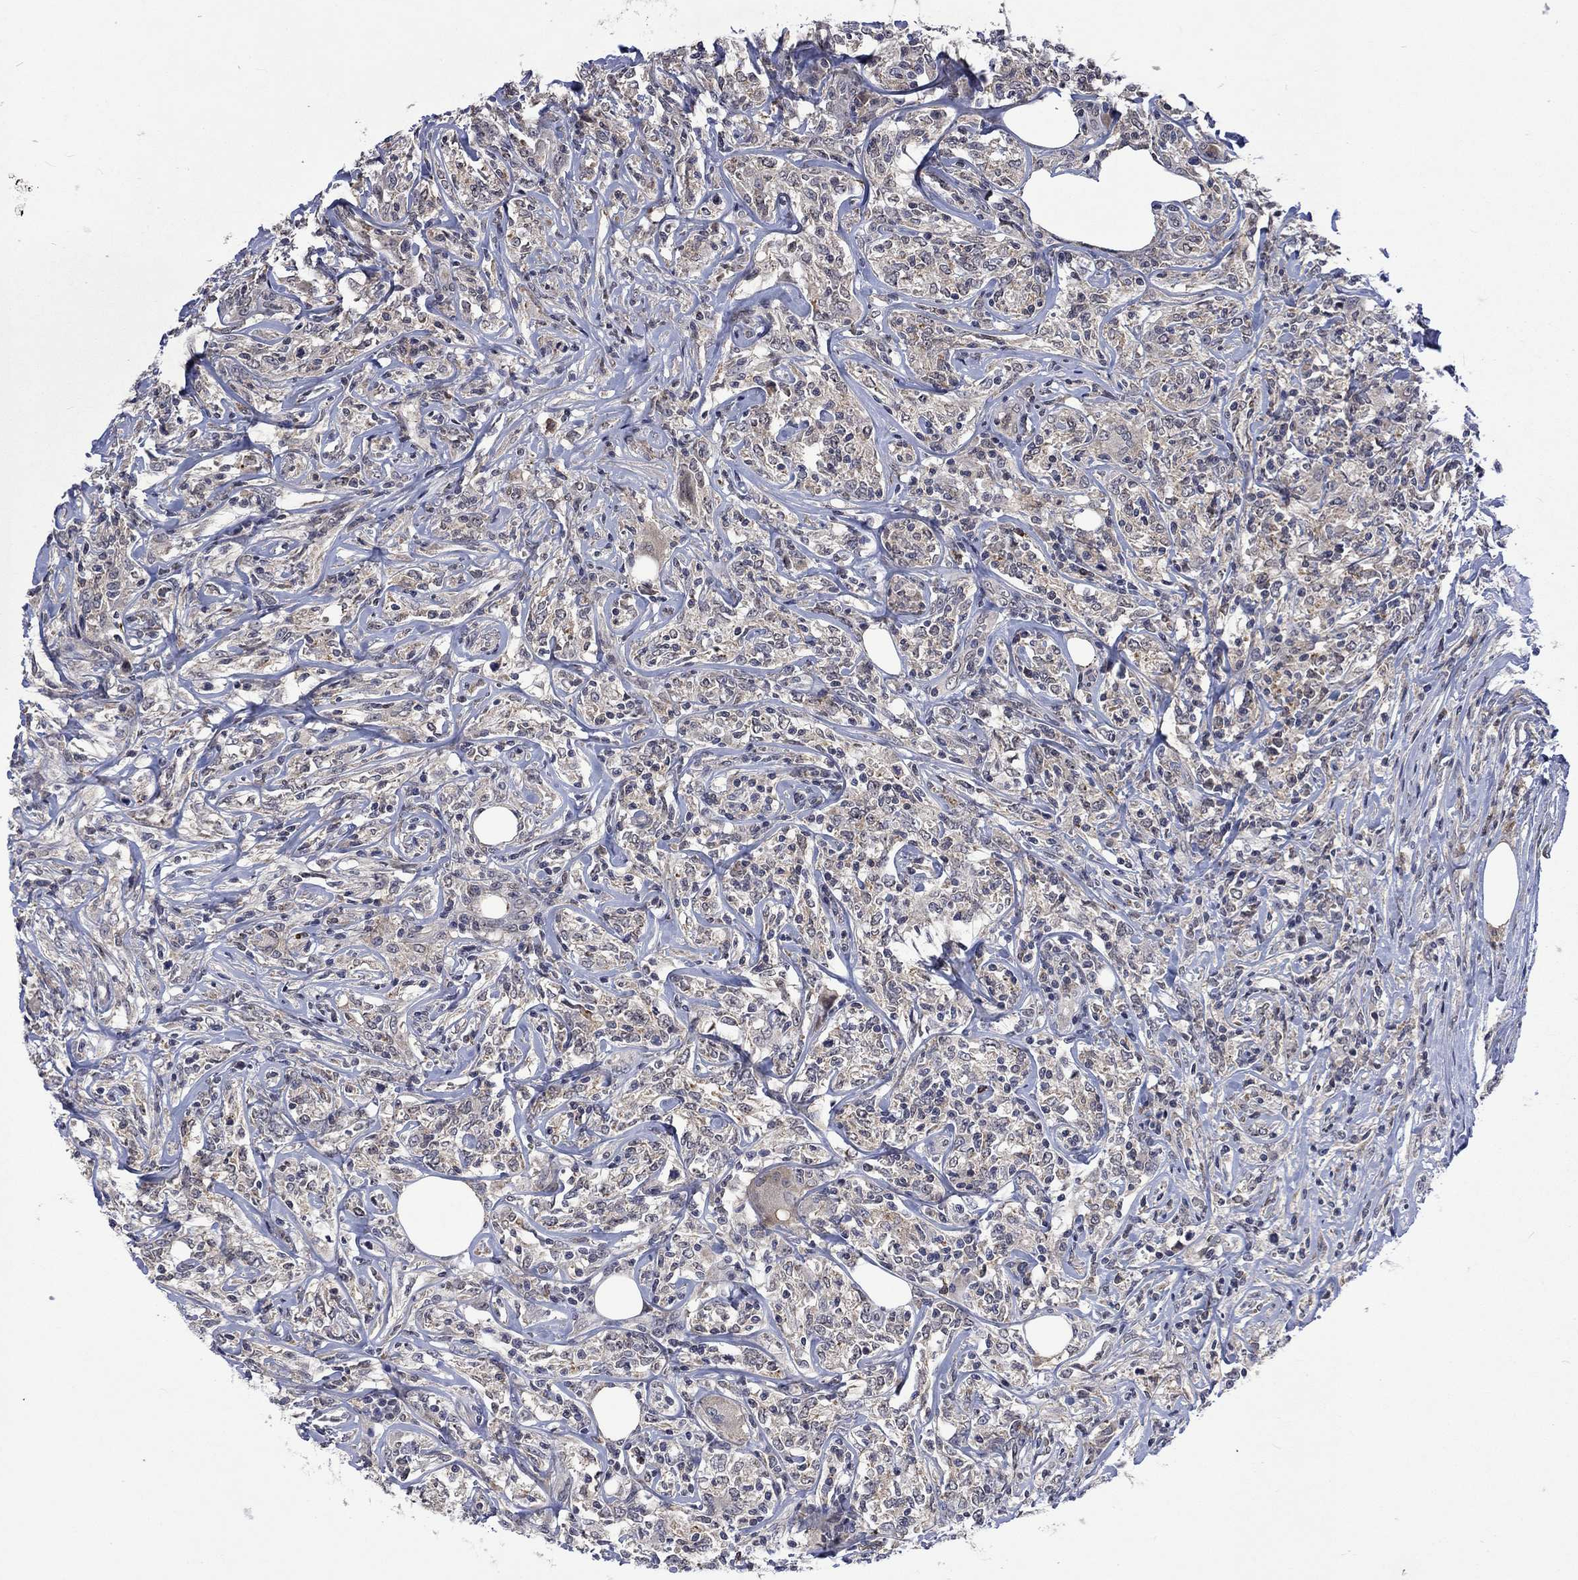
{"staining": {"intensity": "negative", "quantity": "none", "location": "none"}, "tissue": "lymphoma", "cell_type": "Tumor cells", "image_type": "cancer", "snomed": [{"axis": "morphology", "description": "Malignant lymphoma, non-Hodgkin's type, High grade"}, {"axis": "topography", "description": "Lymph node"}], "caption": "Immunohistochemical staining of human high-grade malignant lymphoma, non-Hodgkin's type exhibits no significant staining in tumor cells. (DAB (3,3'-diaminobenzidine) IHC, high magnification).", "gene": "PPP1R9A", "patient": {"sex": "female", "age": 84}}